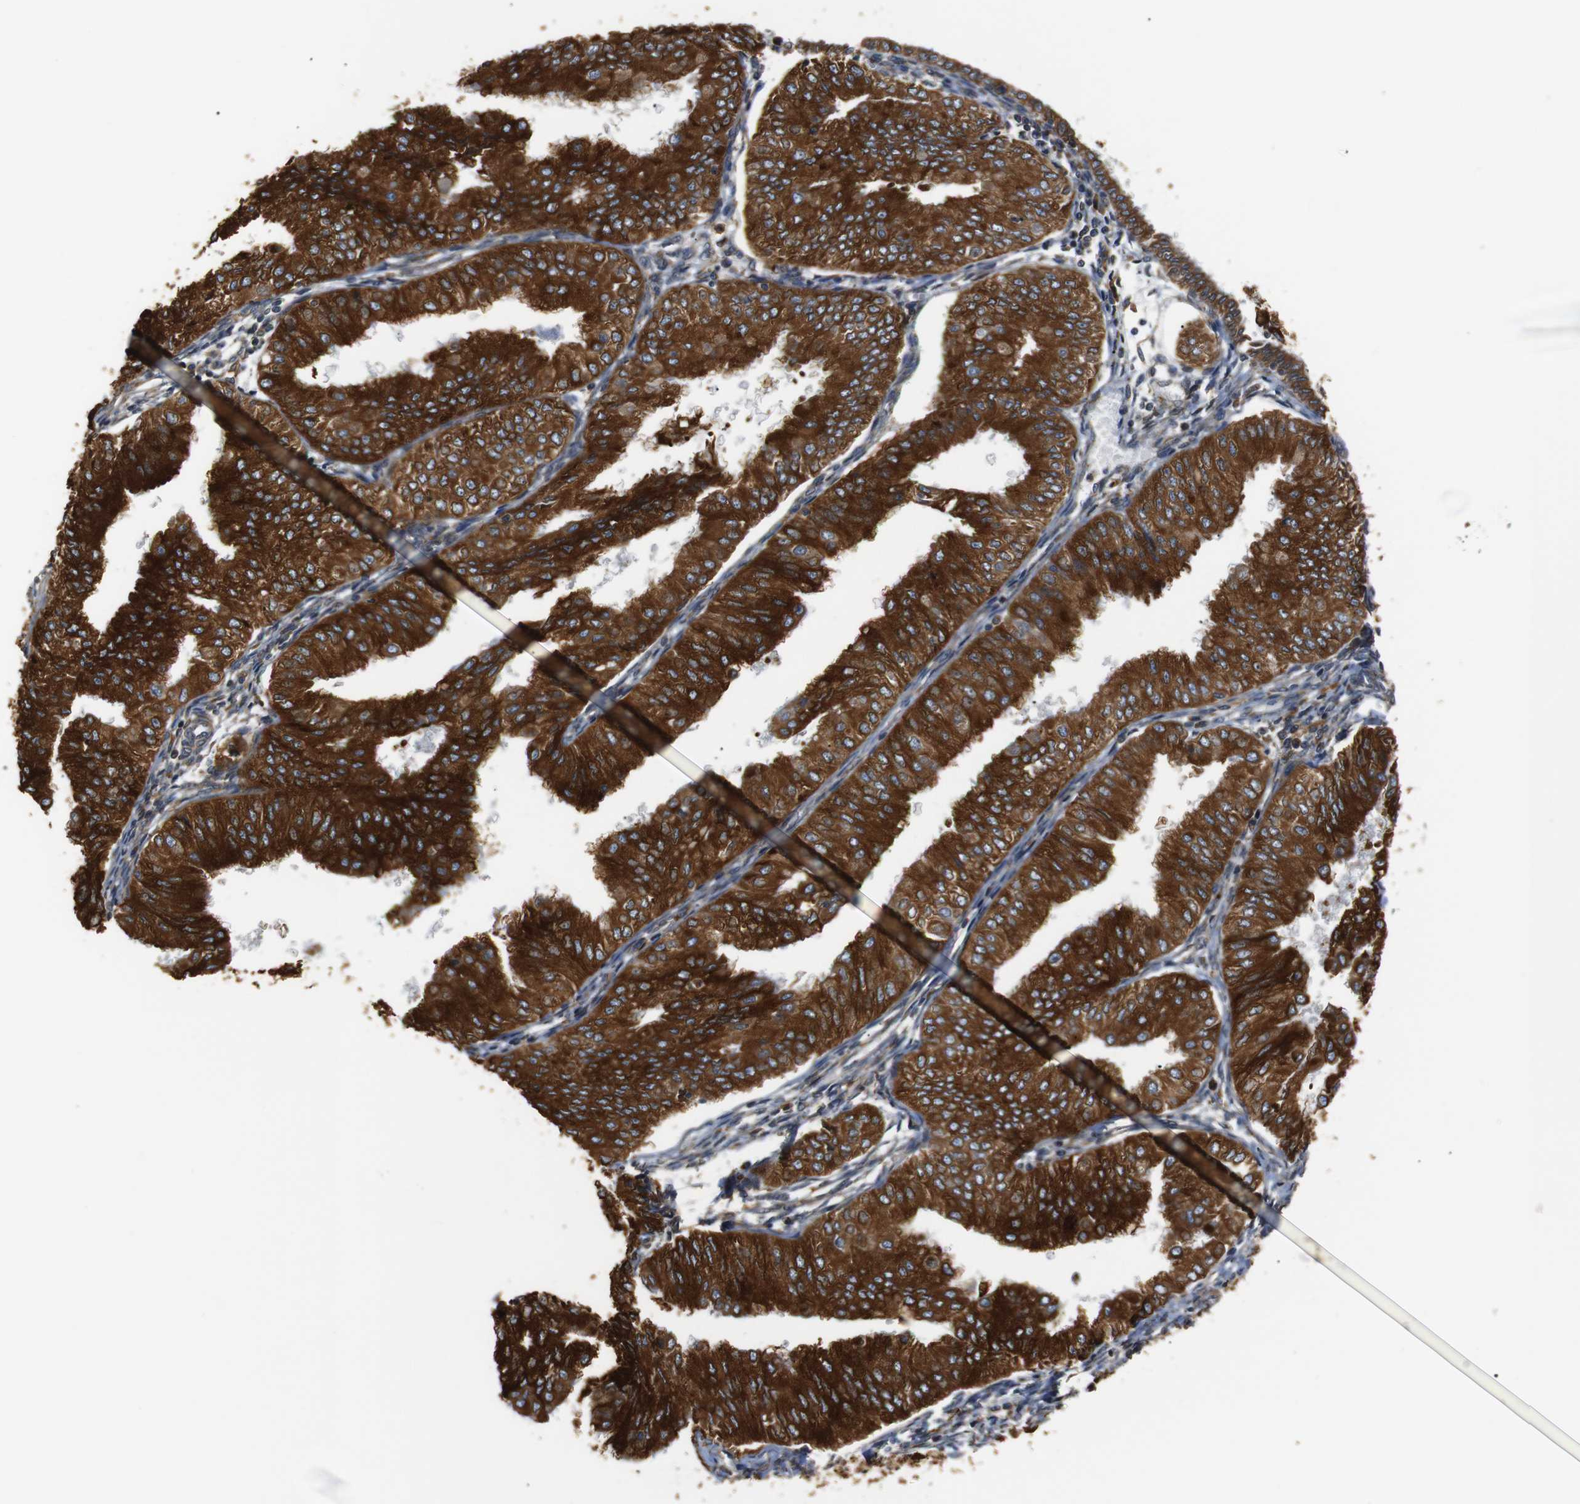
{"staining": {"intensity": "strong", "quantity": ">75%", "location": "cytoplasmic/membranous"}, "tissue": "endometrial cancer", "cell_type": "Tumor cells", "image_type": "cancer", "snomed": [{"axis": "morphology", "description": "Adenocarcinoma, NOS"}, {"axis": "topography", "description": "Endometrium"}], "caption": "Tumor cells demonstrate high levels of strong cytoplasmic/membranous positivity in approximately >75% of cells in endometrial adenocarcinoma. The protein of interest is stained brown, and the nuclei are stained in blue (DAB IHC with brightfield microscopy, high magnification).", "gene": "TMED2", "patient": {"sex": "female", "age": 53}}